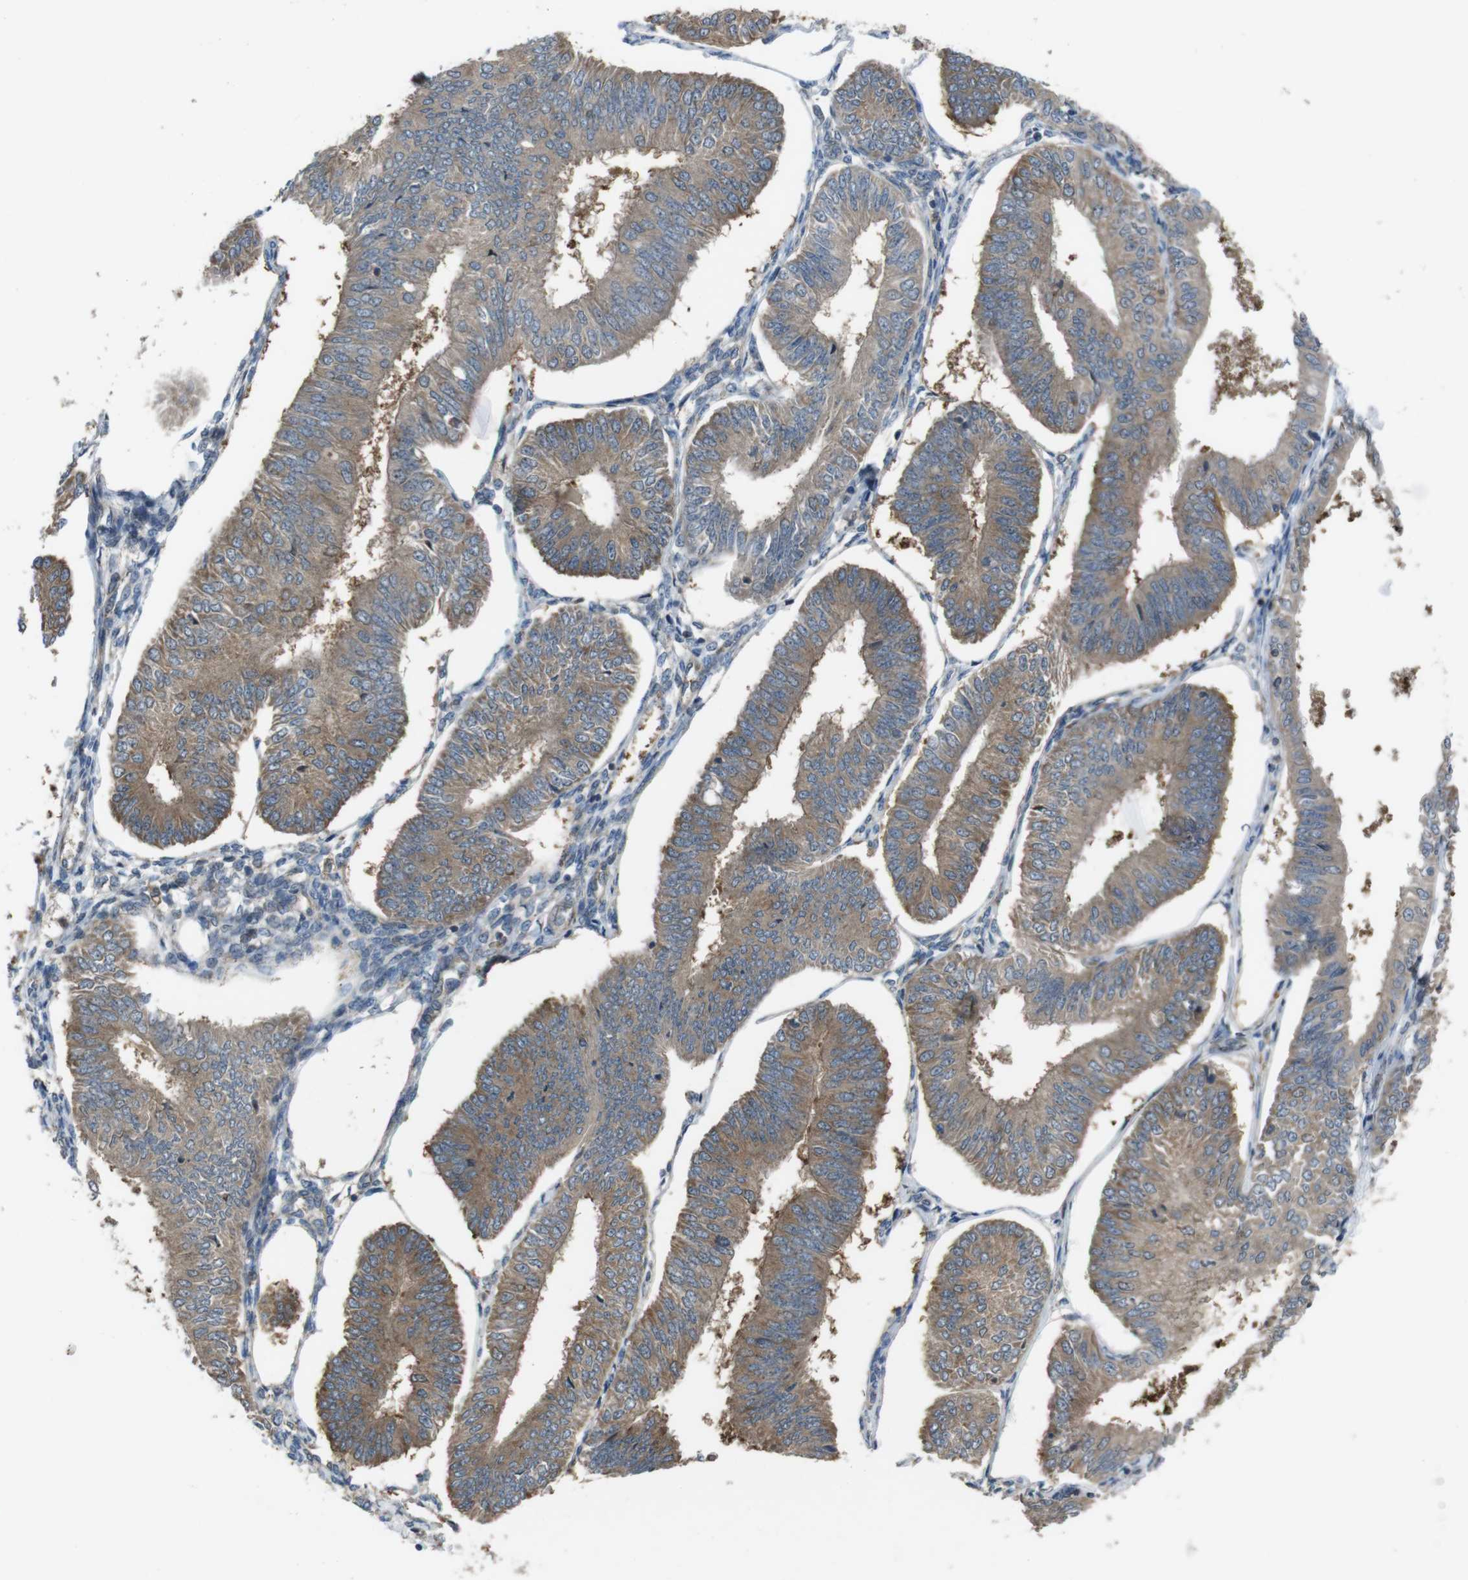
{"staining": {"intensity": "moderate", "quantity": ">75%", "location": "cytoplasmic/membranous"}, "tissue": "endometrial cancer", "cell_type": "Tumor cells", "image_type": "cancer", "snomed": [{"axis": "morphology", "description": "Adenocarcinoma, NOS"}, {"axis": "topography", "description": "Endometrium"}], "caption": "This is a photomicrograph of immunohistochemistry staining of endometrial cancer, which shows moderate positivity in the cytoplasmic/membranous of tumor cells.", "gene": "SLC22A23", "patient": {"sex": "female", "age": 58}}